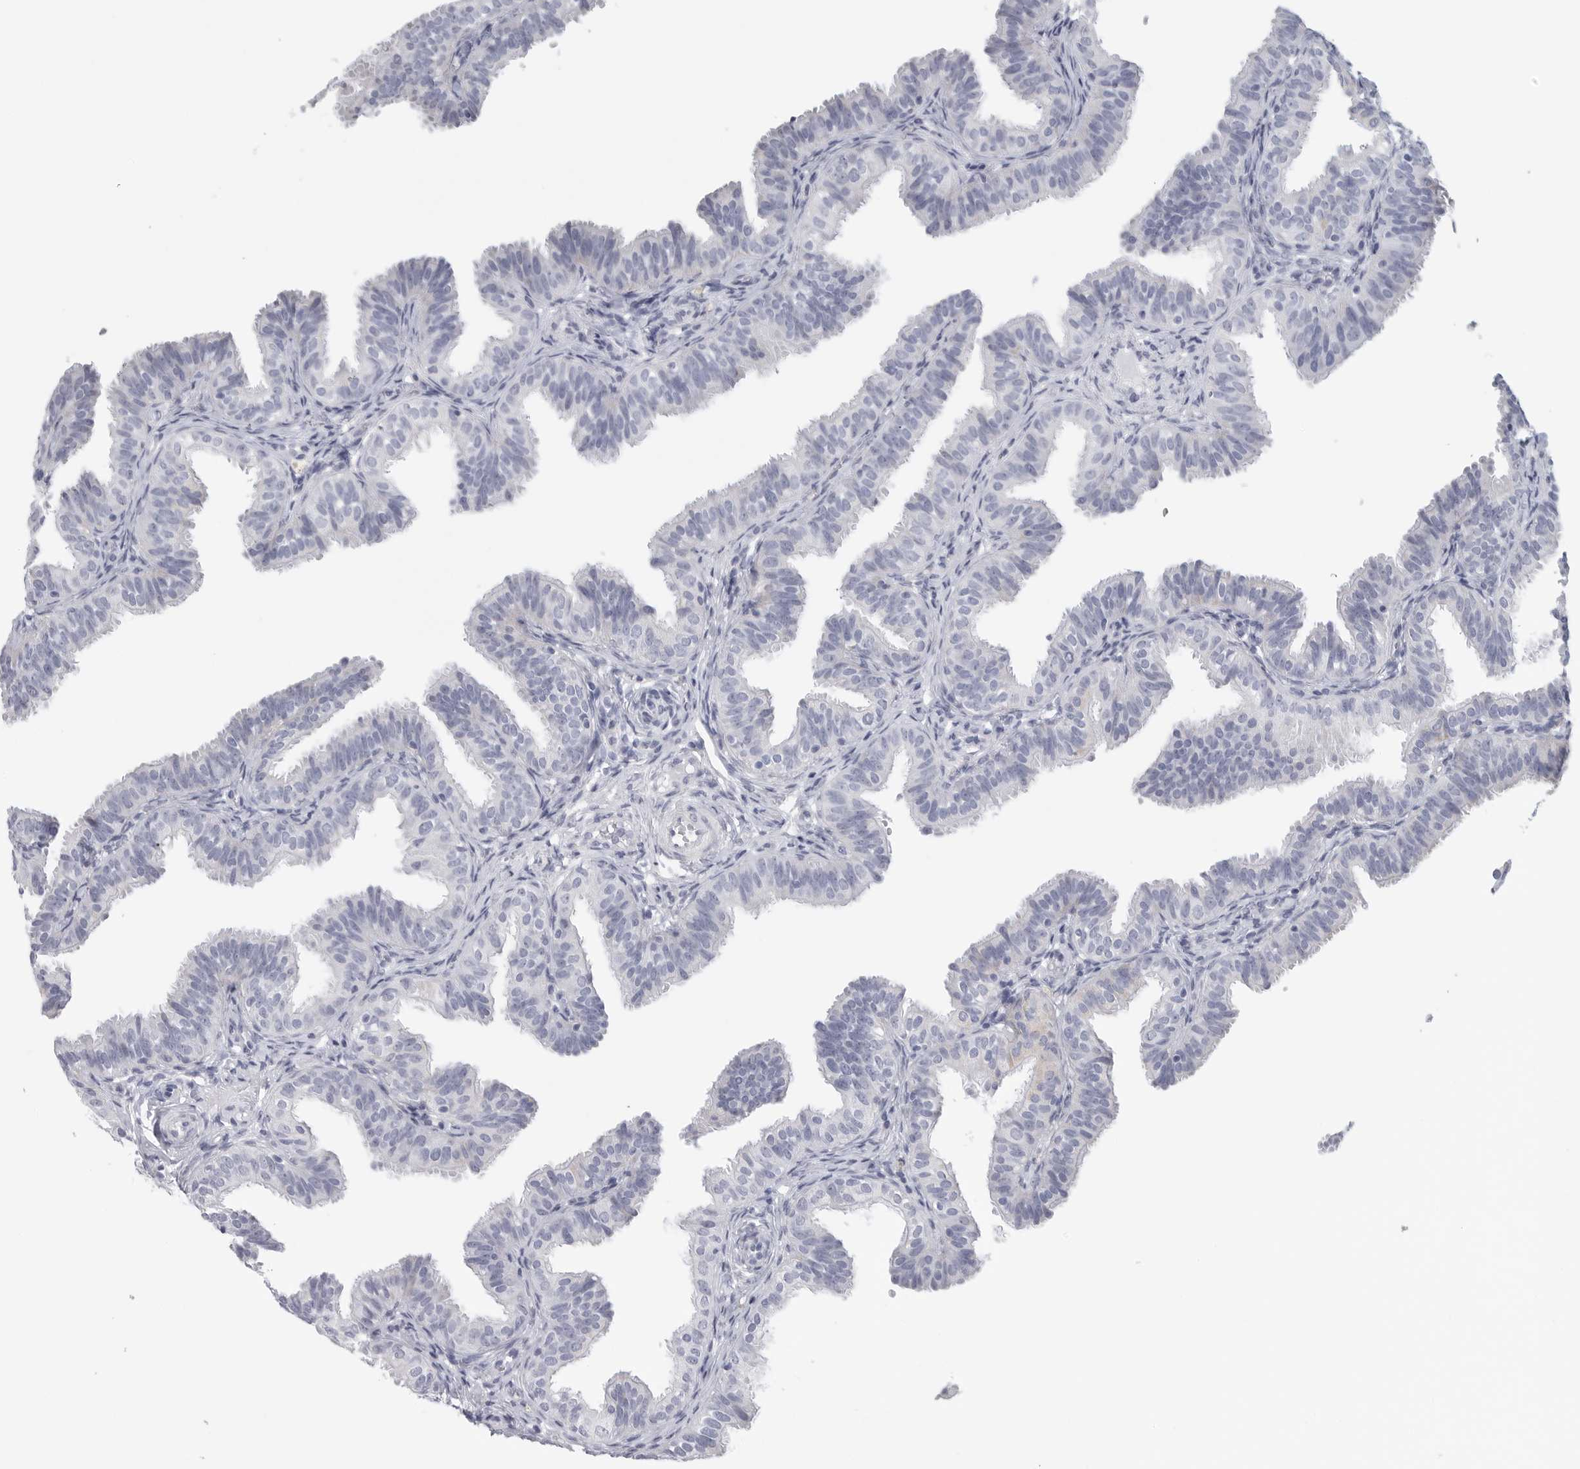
{"staining": {"intensity": "negative", "quantity": "none", "location": "none"}, "tissue": "fallopian tube", "cell_type": "Glandular cells", "image_type": "normal", "snomed": [{"axis": "morphology", "description": "Normal tissue, NOS"}, {"axis": "topography", "description": "Fallopian tube"}], "caption": "Human fallopian tube stained for a protein using immunohistochemistry demonstrates no expression in glandular cells.", "gene": "TNR", "patient": {"sex": "female", "age": 35}}